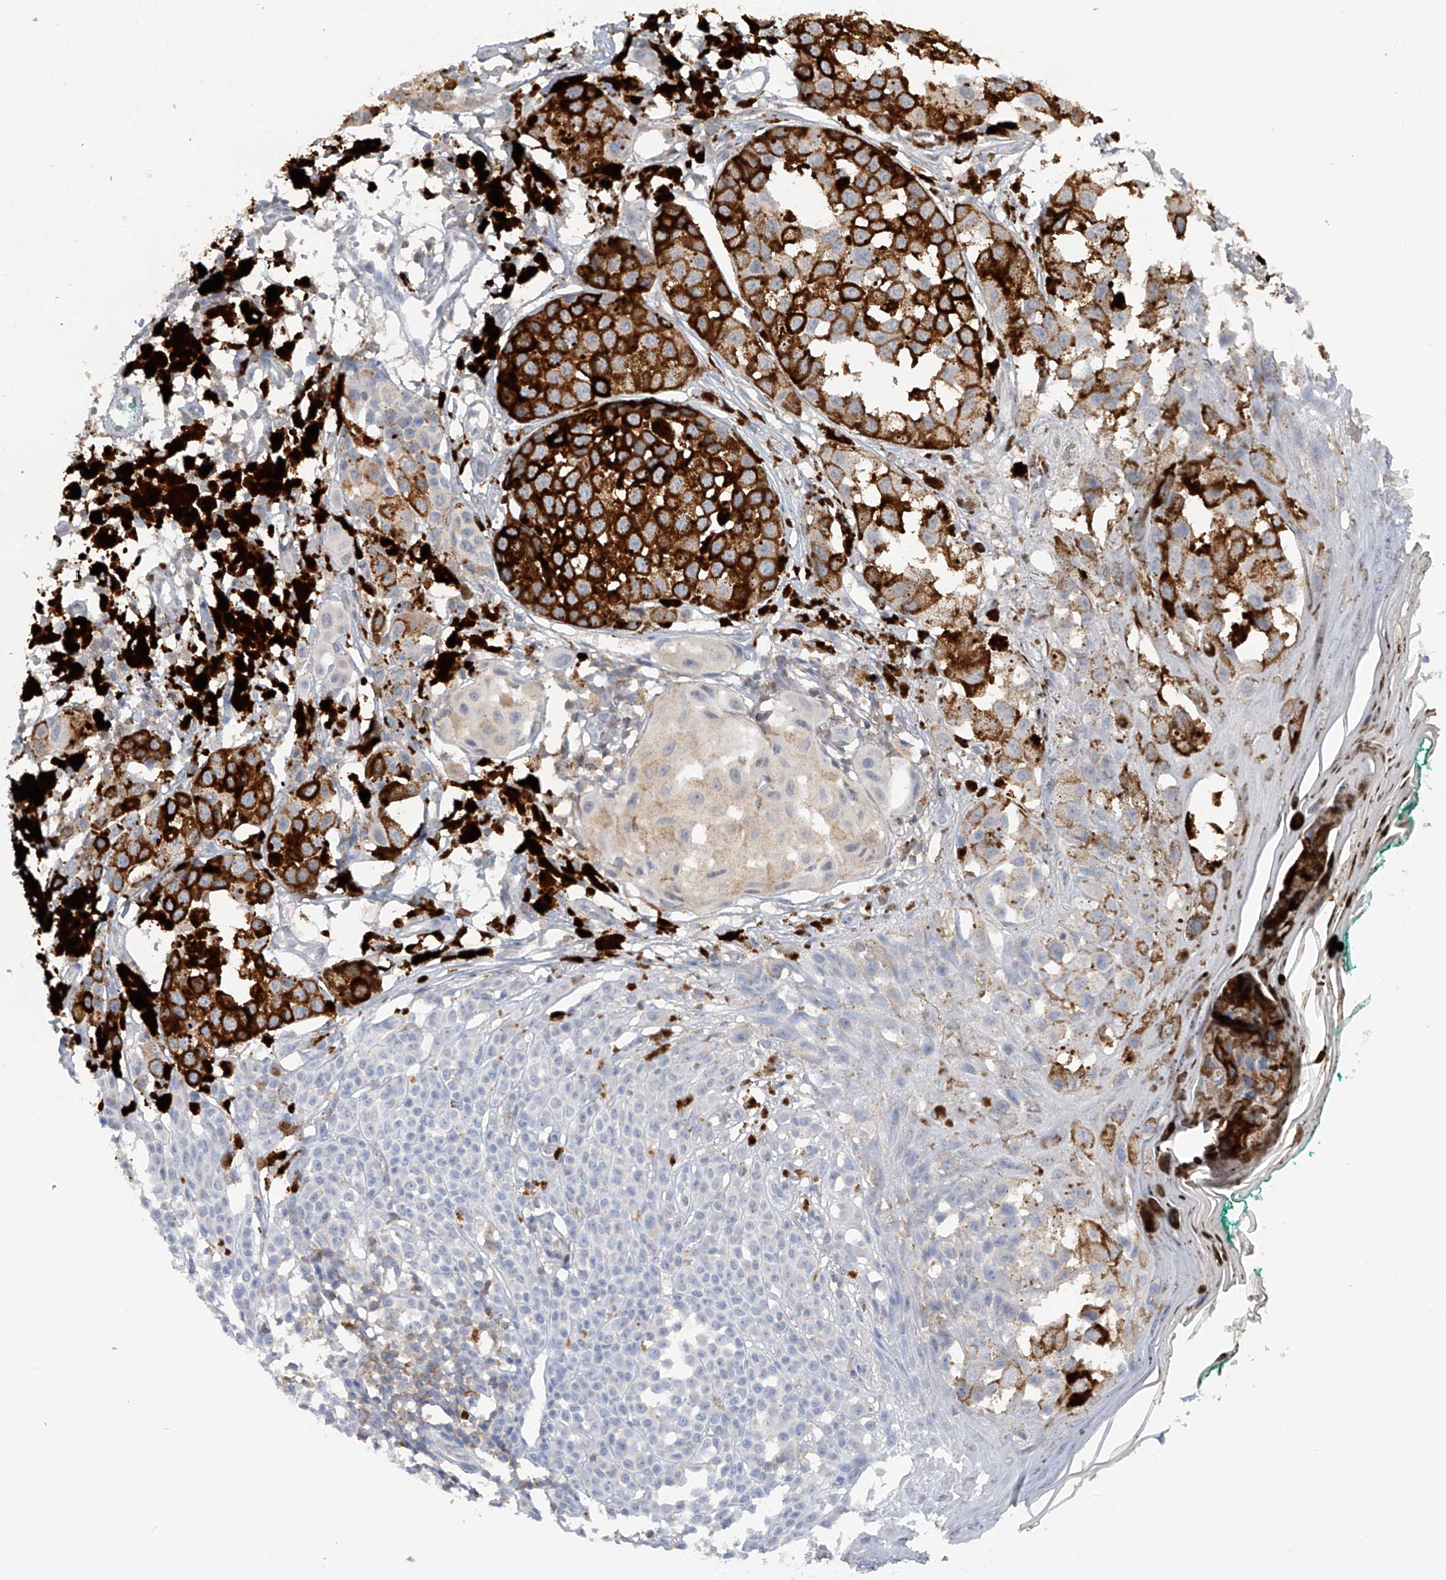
{"staining": {"intensity": "negative", "quantity": "none", "location": "none"}, "tissue": "melanoma", "cell_type": "Tumor cells", "image_type": "cancer", "snomed": [{"axis": "morphology", "description": "Malignant melanoma, NOS"}, {"axis": "topography", "description": "Skin of leg"}], "caption": "The image demonstrates no staining of tumor cells in malignant melanoma.", "gene": "HAS3", "patient": {"sex": "female", "age": 72}}